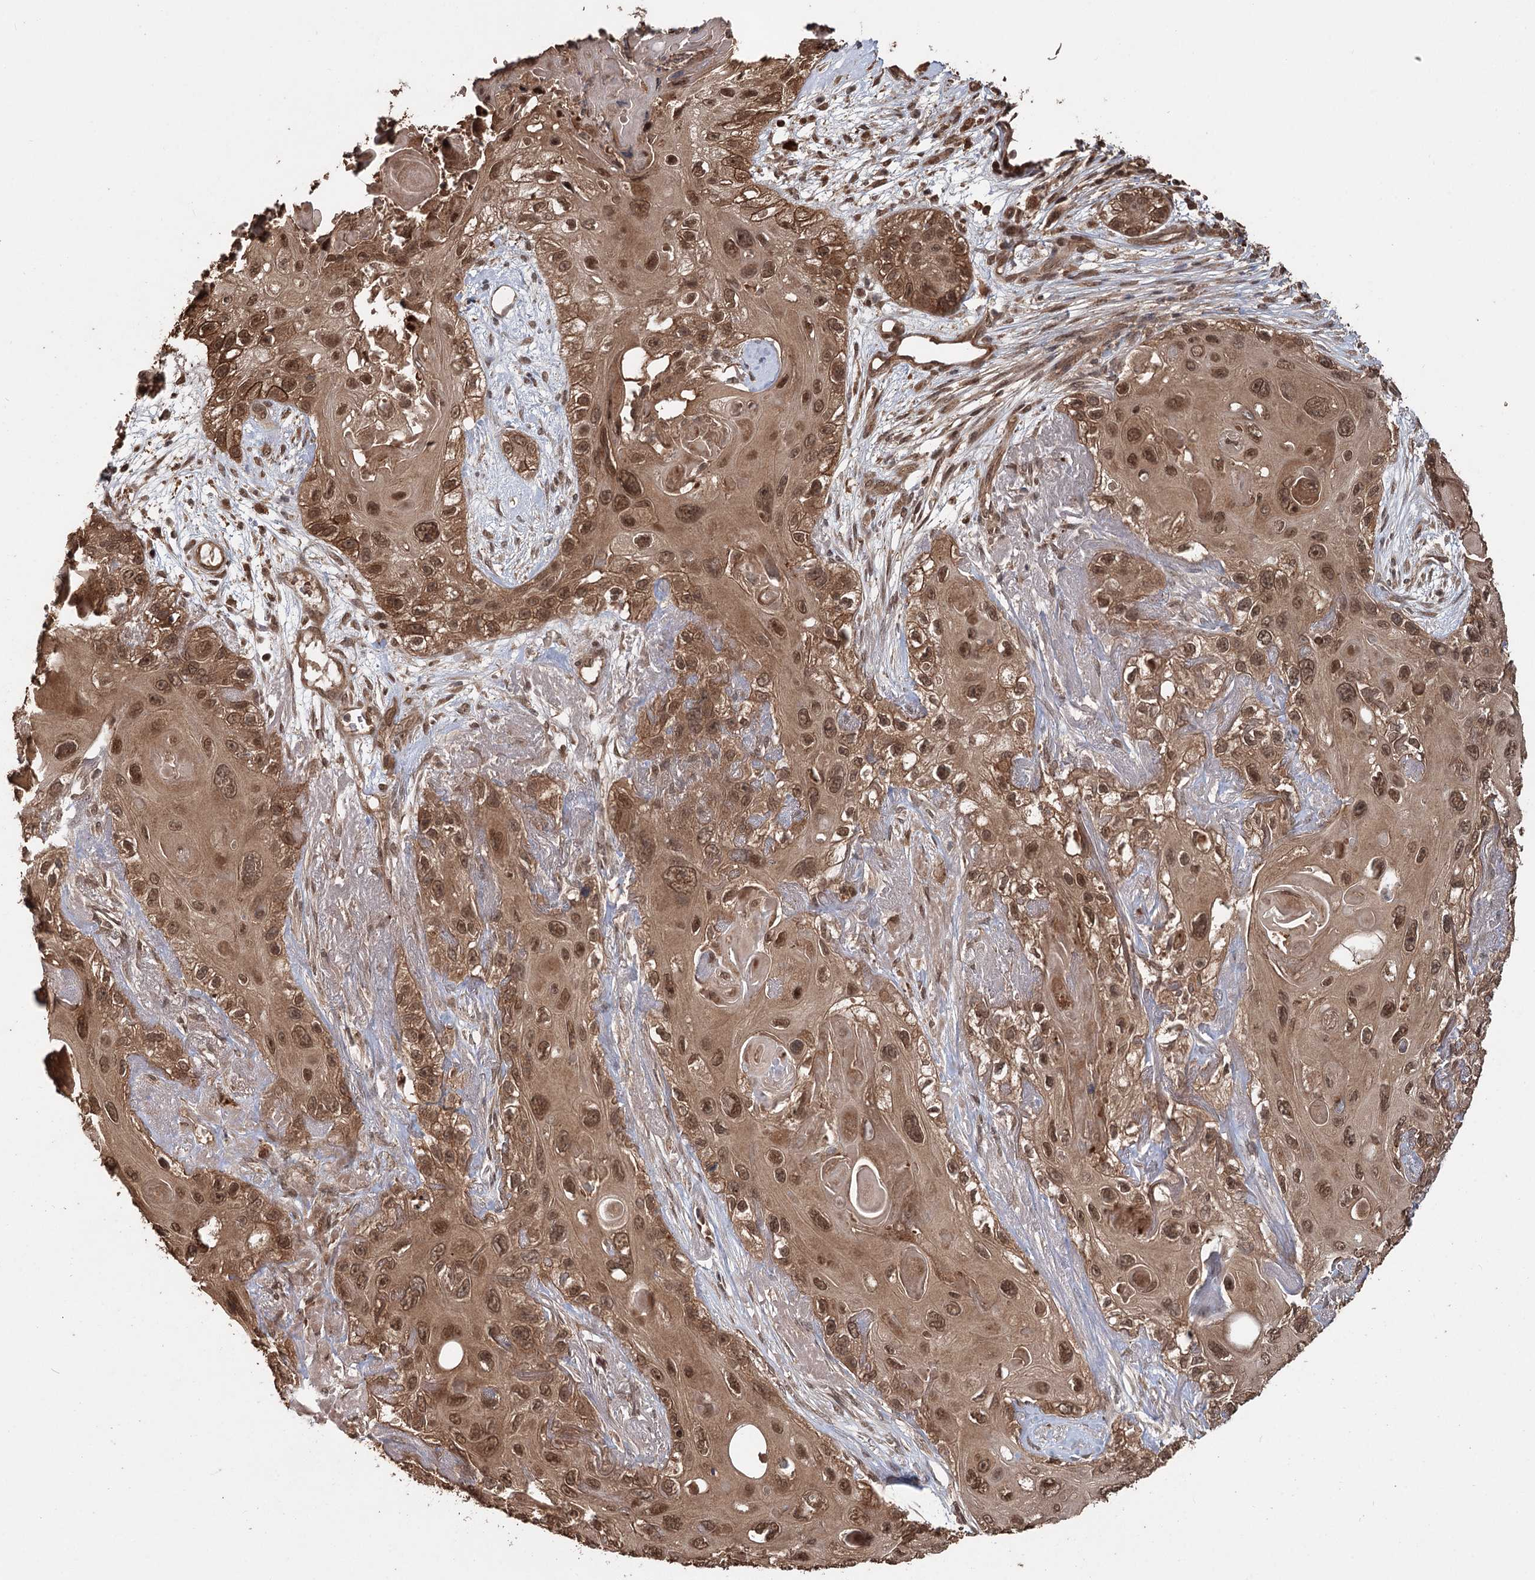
{"staining": {"intensity": "moderate", "quantity": ">75%", "location": "cytoplasmic/membranous,nuclear"}, "tissue": "skin cancer", "cell_type": "Tumor cells", "image_type": "cancer", "snomed": [{"axis": "morphology", "description": "Normal tissue, NOS"}, {"axis": "morphology", "description": "Squamous cell carcinoma, NOS"}, {"axis": "topography", "description": "Skin"}], "caption": "Approximately >75% of tumor cells in skin cancer display moderate cytoplasmic/membranous and nuclear protein expression as visualized by brown immunohistochemical staining.", "gene": "N6AMT1", "patient": {"sex": "male", "age": 72}}